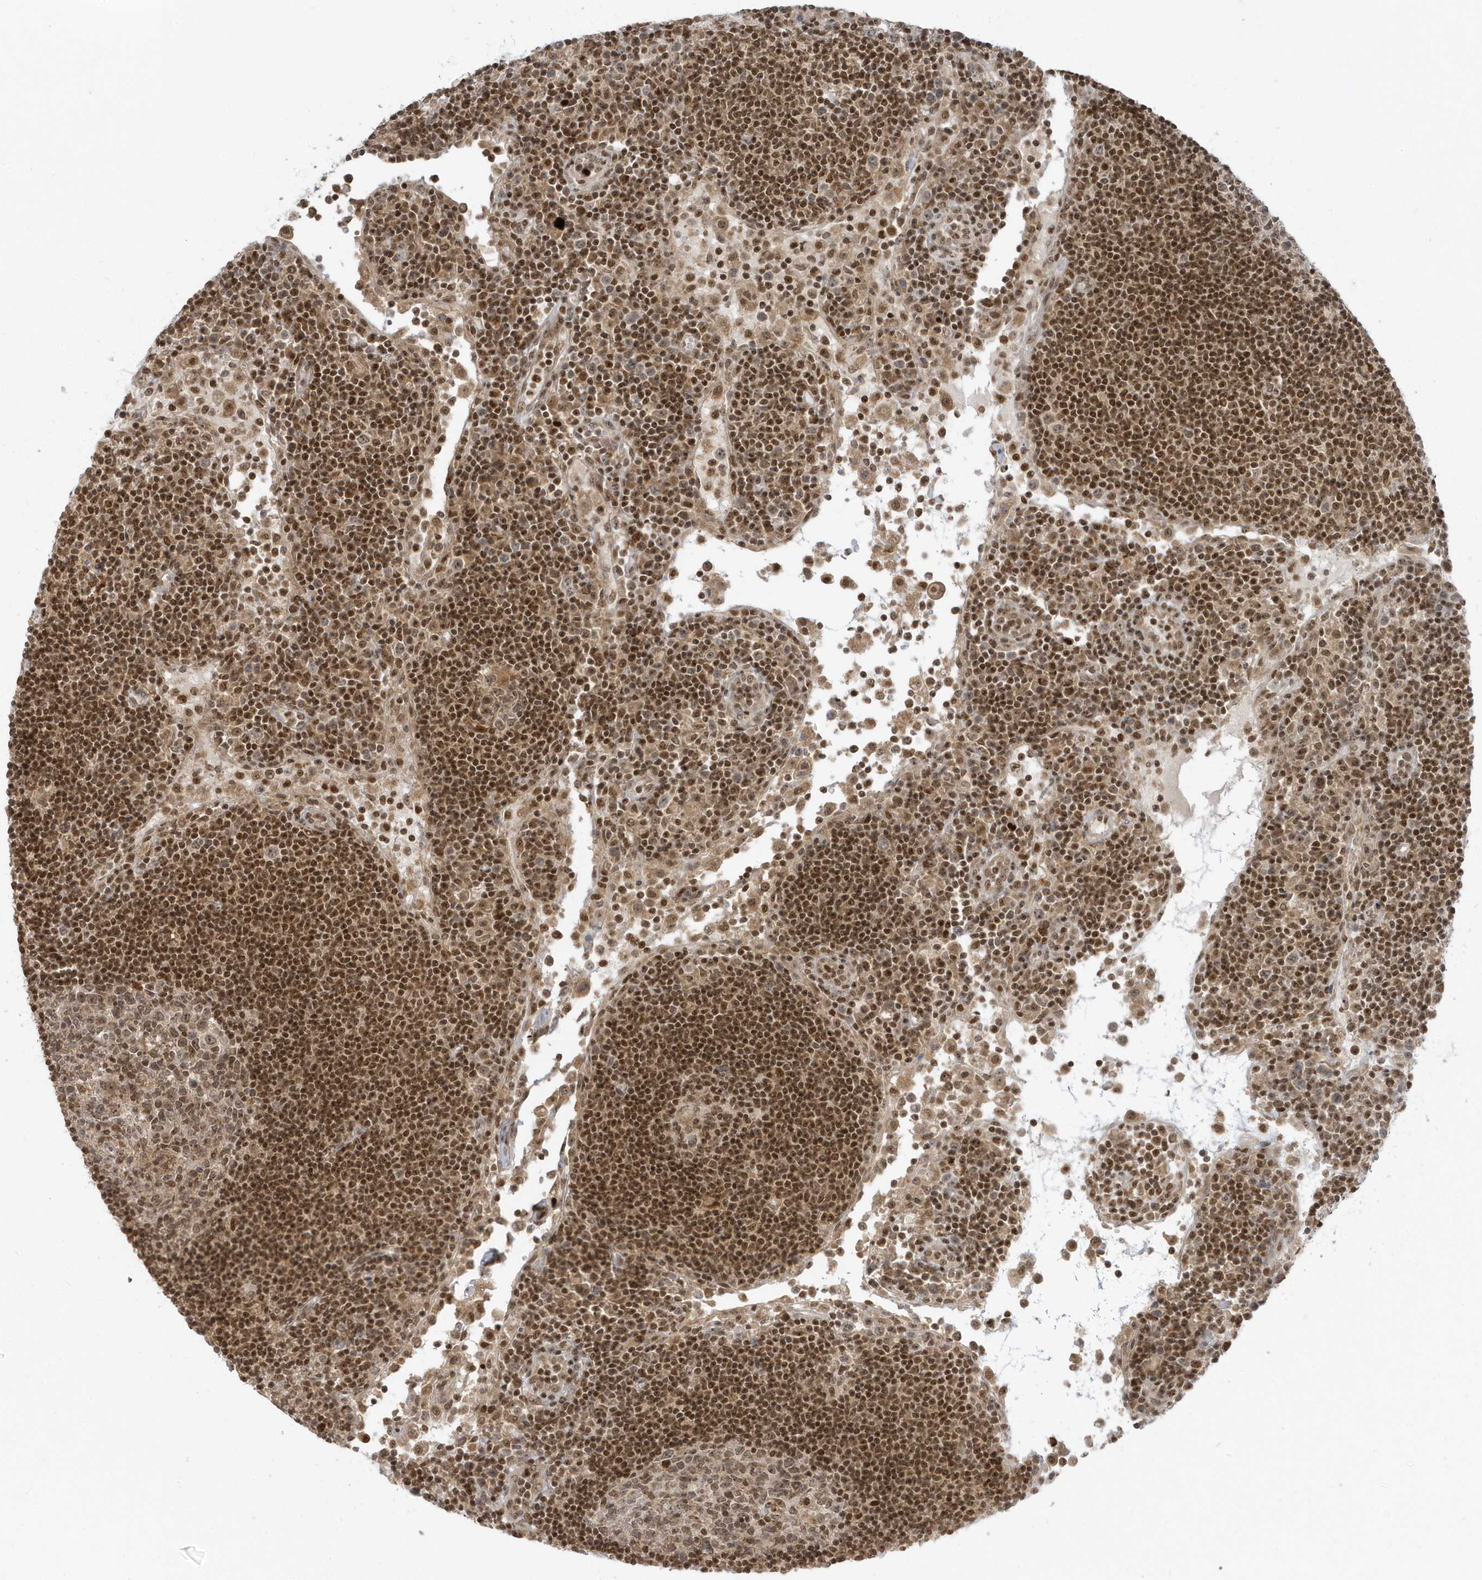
{"staining": {"intensity": "moderate", "quantity": ">75%", "location": "nuclear"}, "tissue": "lymph node", "cell_type": "Germinal center cells", "image_type": "normal", "snomed": [{"axis": "morphology", "description": "Normal tissue, NOS"}, {"axis": "topography", "description": "Lymph node"}], "caption": "Human lymph node stained with a brown dye reveals moderate nuclear positive expression in about >75% of germinal center cells.", "gene": "ZNF740", "patient": {"sex": "female", "age": 53}}